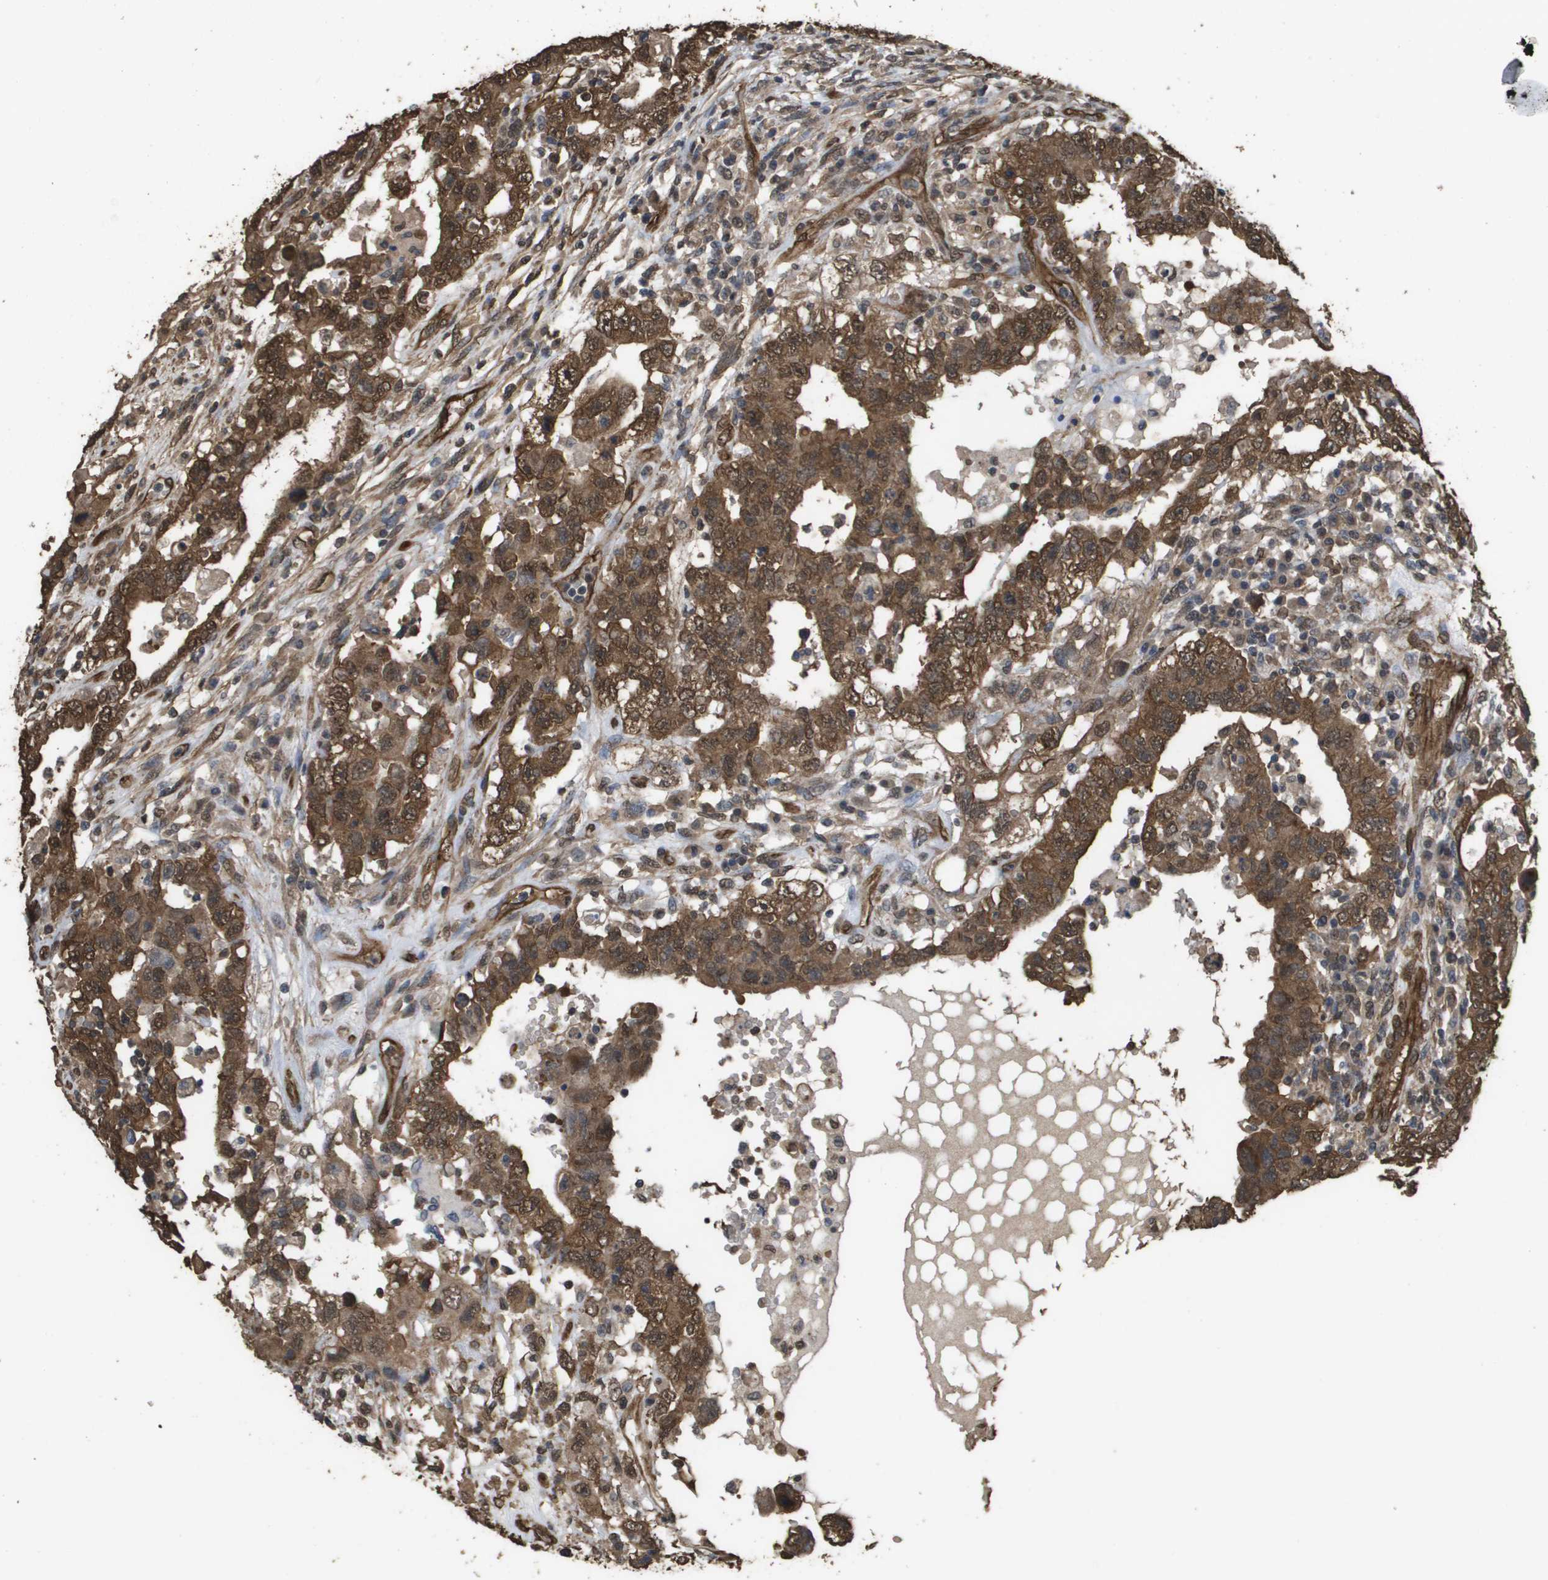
{"staining": {"intensity": "strong", "quantity": ">75%", "location": "cytoplasmic/membranous,nuclear"}, "tissue": "testis cancer", "cell_type": "Tumor cells", "image_type": "cancer", "snomed": [{"axis": "morphology", "description": "Carcinoma, Embryonal, NOS"}, {"axis": "topography", "description": "Testis"}], "caption": "The histopathology image exhibits a brown stain indicating the presence of a protein in the cytoplasmic/membranous and nuclear of tumor cells in testis cancer (embryonal carcinoma). The staining was performed using DAB, with brown indicating positive protein expression. Nuclei are stained blue with hematoxylin.", "gene": "AAMP", "patient": {"sex": "male", "age": 26}}